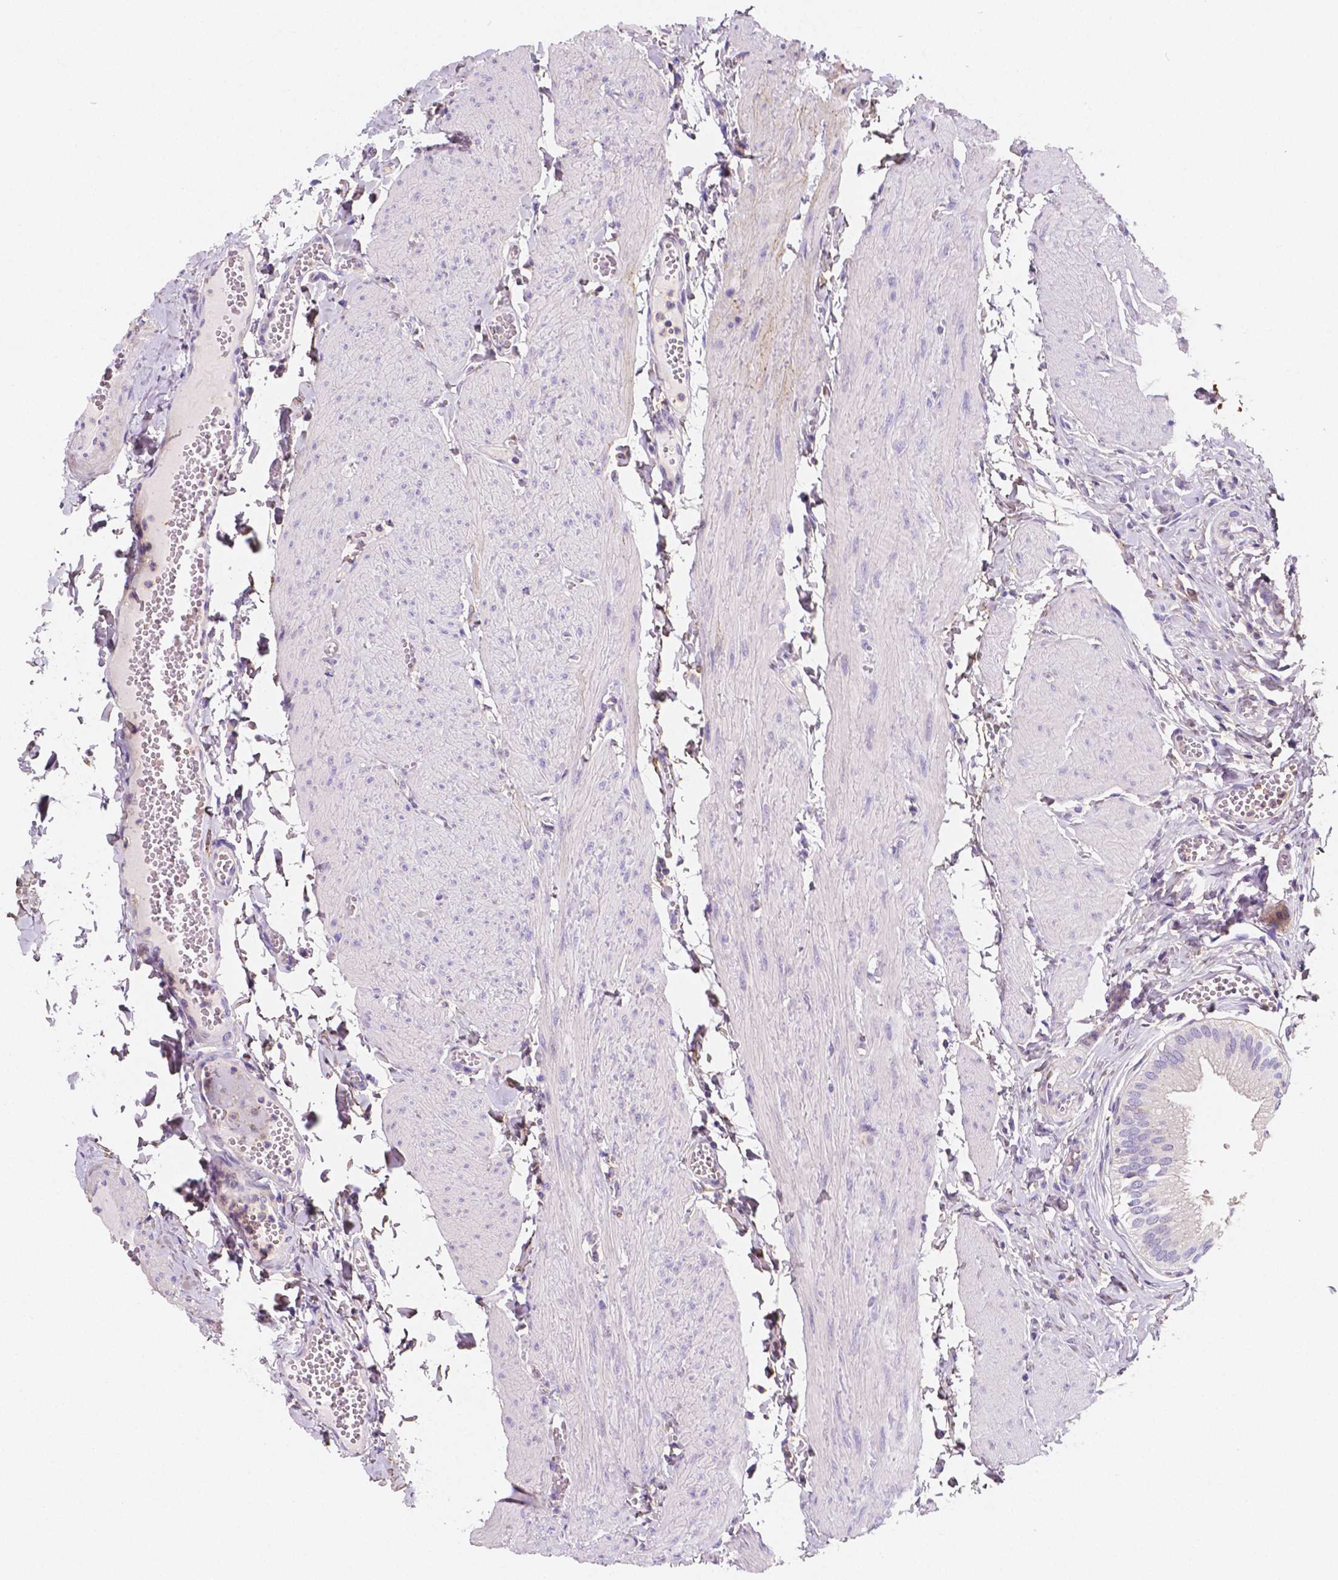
{"staining": {"intensity": "weak", "quantity": "<25%", "location": "cytoplasmic/membranous"}, "tissue": "gallbladder", "cell_type": "Glandular cells", "image_type": "normal", "snomed": [{"axis": "morphology", "description": "Normal tissue, NOS"}, {"axis": "topography", "description": "Gallbladder"}, {"axis": "topography", "description": "Peripheral nerve tissue"}], "caption": "The immunohistochemistry (IHC) micrograph has no significant positivity in glandular cells of gallbladder. Nuclei are stained in blue.", "gene": "GABRD", "patient": {"sex": "male", "age": 17}}